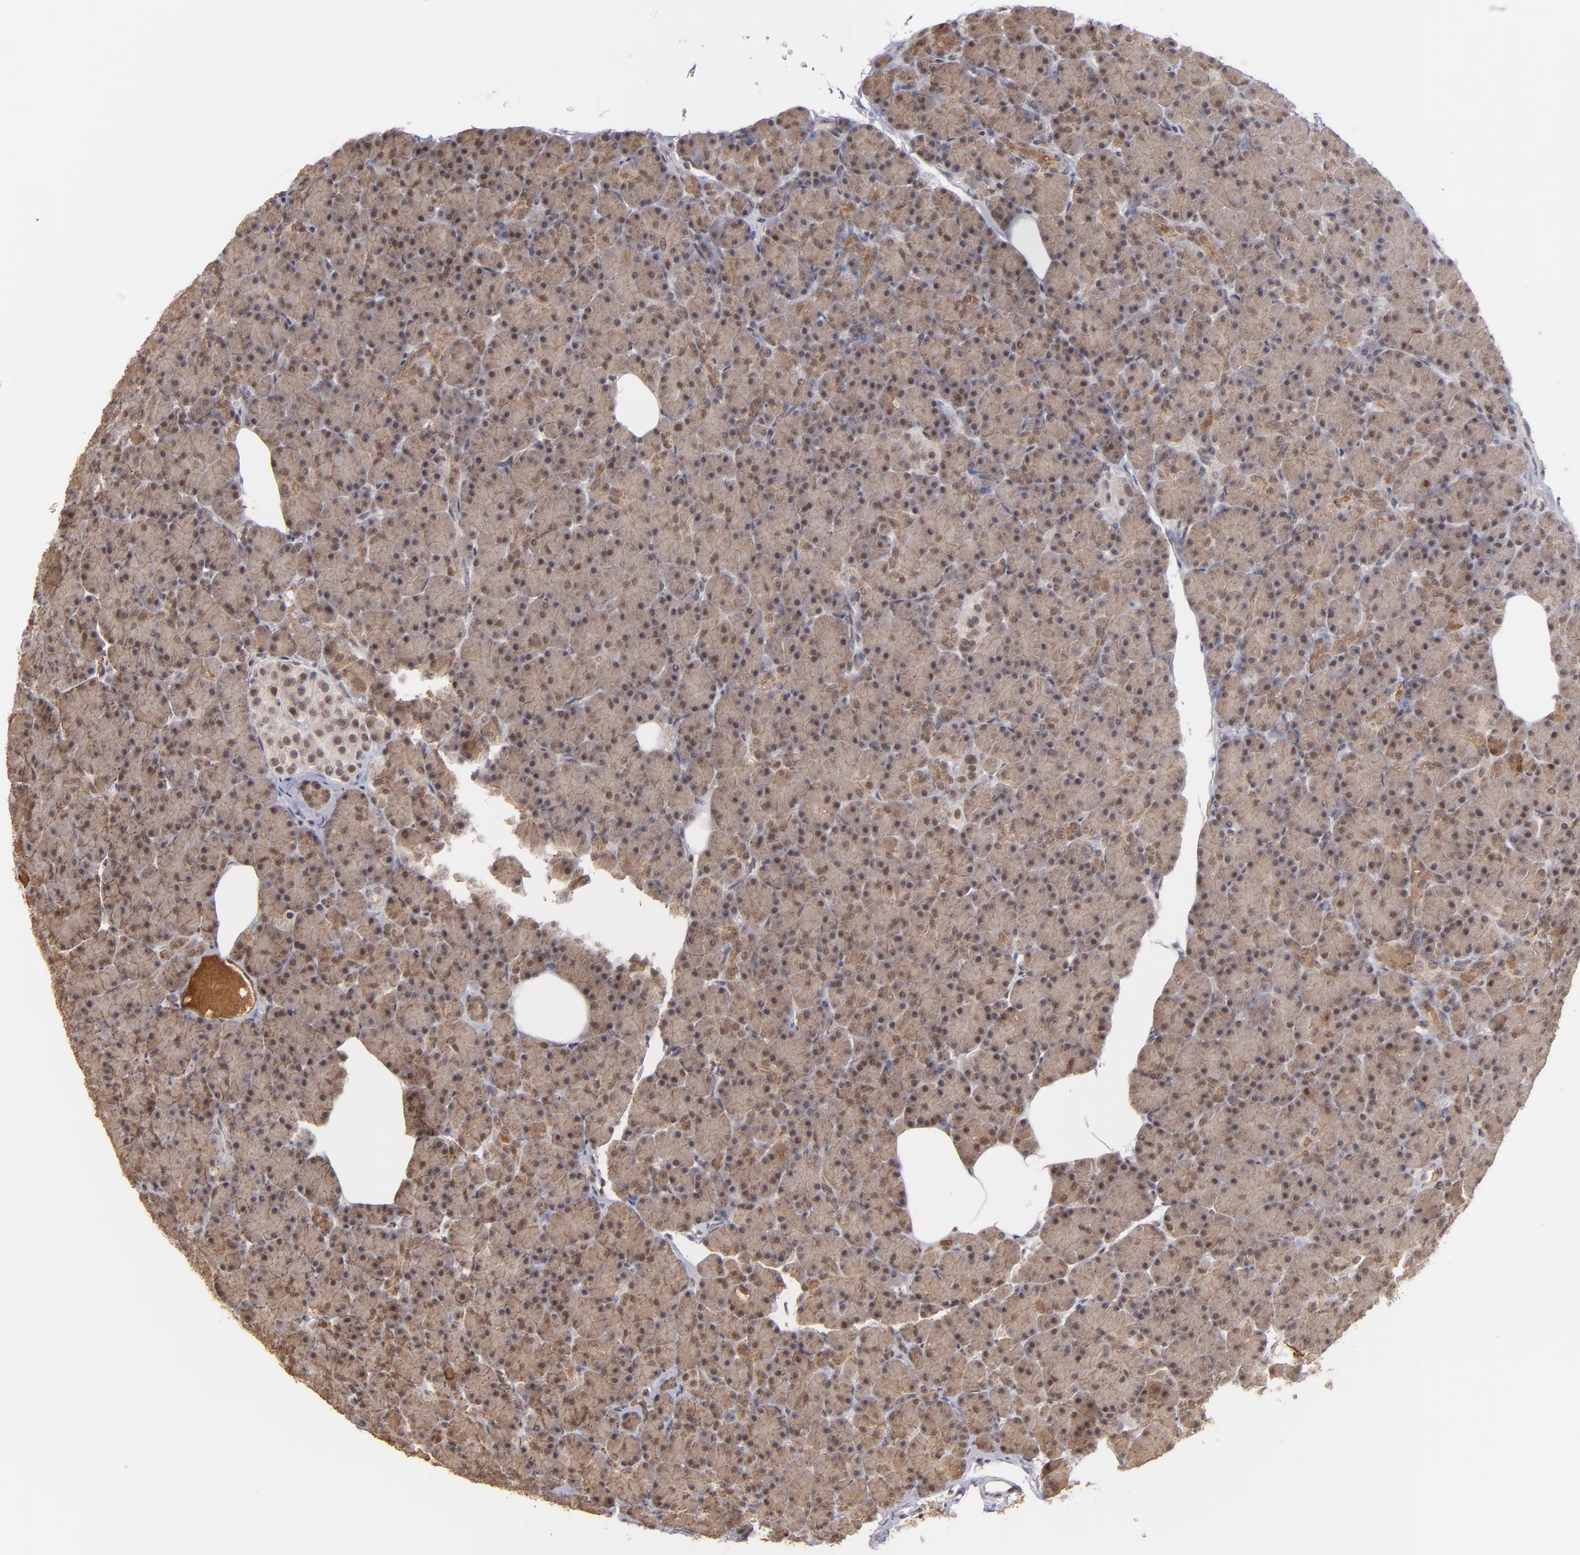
{"staining": {"intensity": "weak", "quantity": "<25%", "location": "cytoplasmic/membranous,nuclear"}, "tissue": "pancreas", "cell_type": "Exocrine glandular cells", "image_type": "normal", "snomed": [{"axis": "morphology", "description": "Normal tissue, NOS"}, {"axis": "topography", "description": "Pancreas"}], "caption": "Pancreas was stained to show a protein in brown. There is no significant expression in exocrine glandular cells. (DAB (3,3'-diaminobenzidine) IHC, high magnification).", "gene": "ZNF234", "patient": {"sex": "female", "age": 43}}